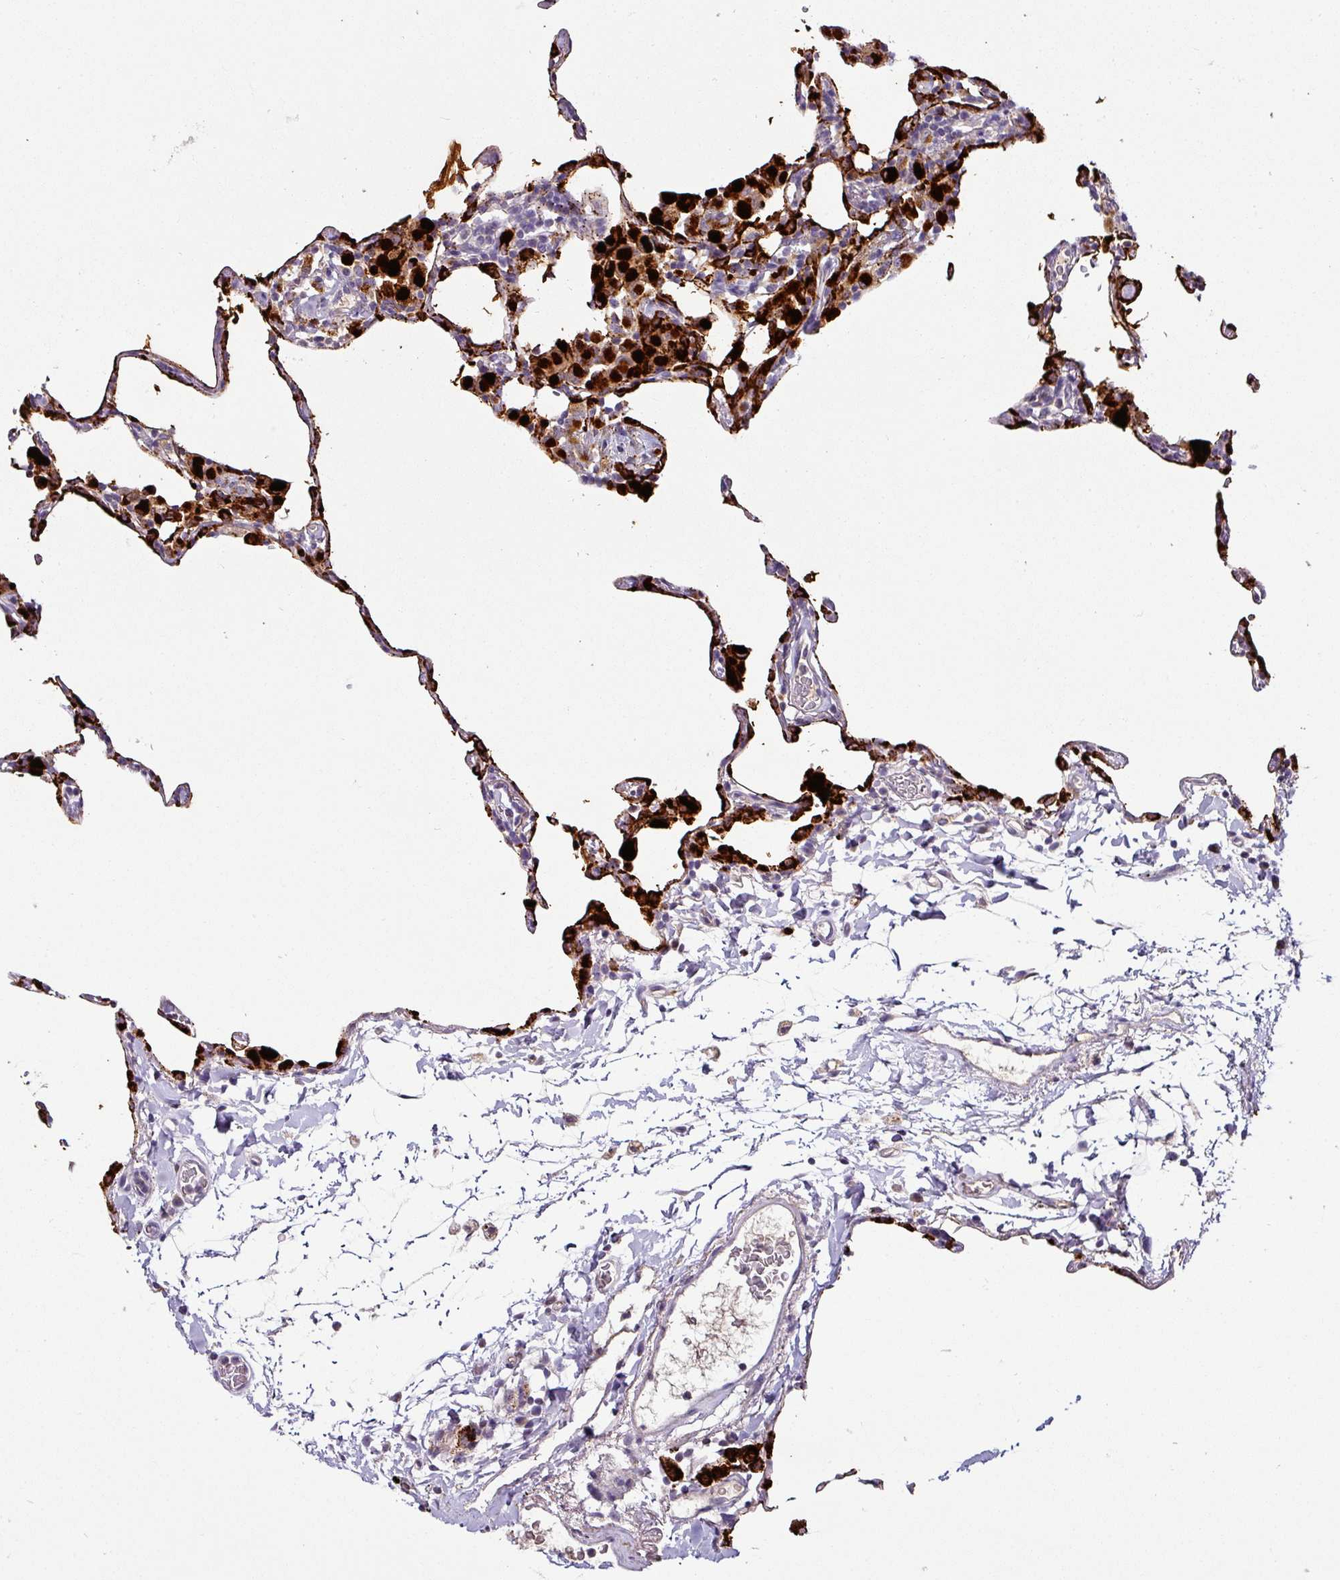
{"staining": {"intensity": "strong", "quantity": "<25%", "location": "cytoplasmic/membranous"}, "tissue": "lung", "cell_type": "Alveolar cells", "image_type": "normal", "snomed": [{"axis": "morphology", "description": "Normal tissue, NOS"}, {"axis": "topography", "description": "Lung"}], "caption": "The micrograph reveals immunohistochemical staining of normal lung. There is strong cytoplasmic/membranous positivity is identified in about <25% of alveolar cells. (DAB IHC with brightfield microscopy, high magnification).", "gene": "NAPSA", "patient": {"sex": "female", "age": 57}}